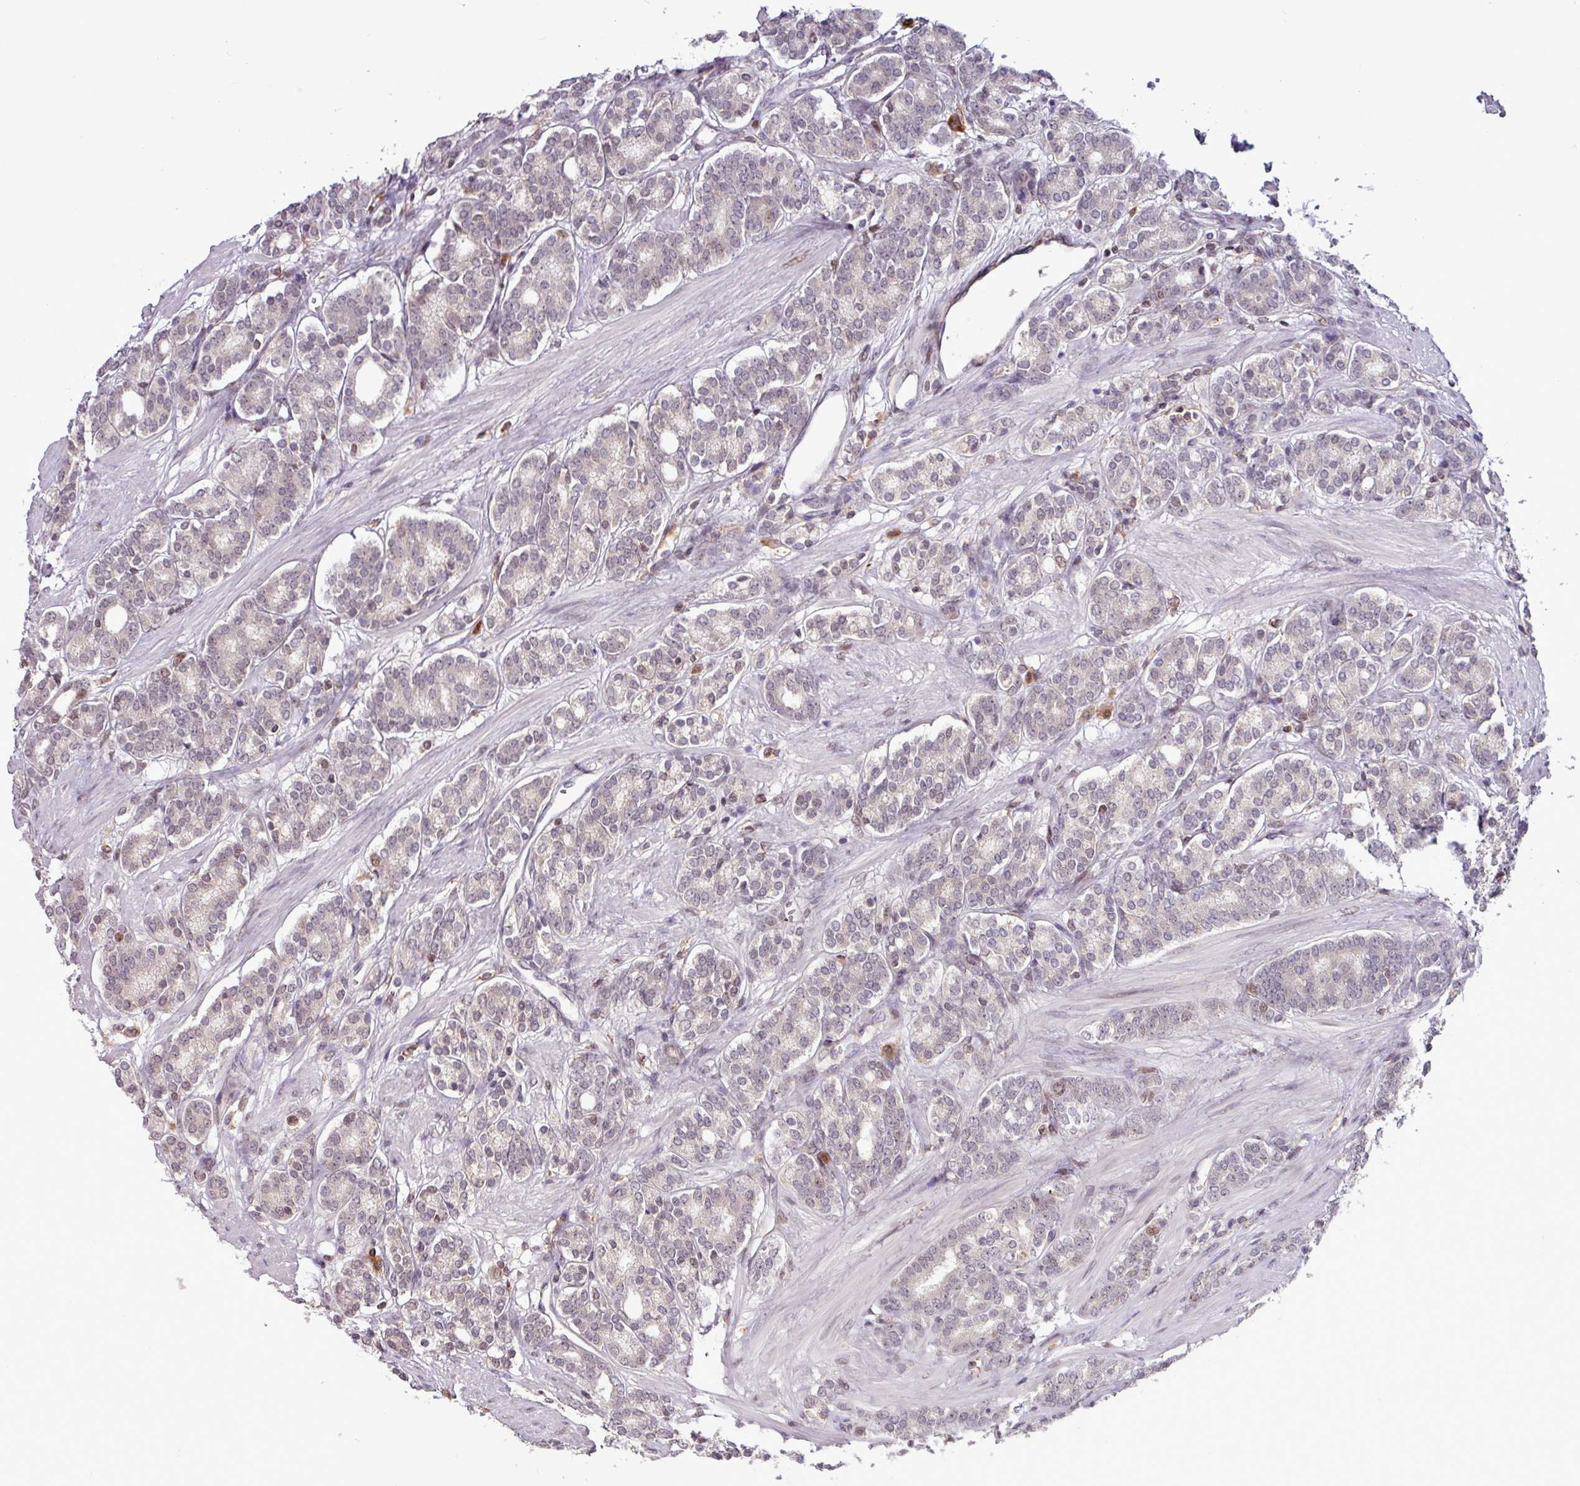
{"staining": {"intensity": "weak", "quantity": "25%-75%", "location": "nuclear"}, "tissue": "prostate cancer", "cell_type": "Tumor cells", "image_type": "cancer", "snomed": [{"axis": "morphology", "description": "Adenocarcinoma, High grade"}, {"axis": "topography", "description": "Prostate"}], "caption": "Weak nuclear protein positivity is identified in about 25%-75% of tumor cells in high-grade adenocarcinoma (prostate).", "gene": "PRRX1", "patient": {"sex": "male", "age": 62}}